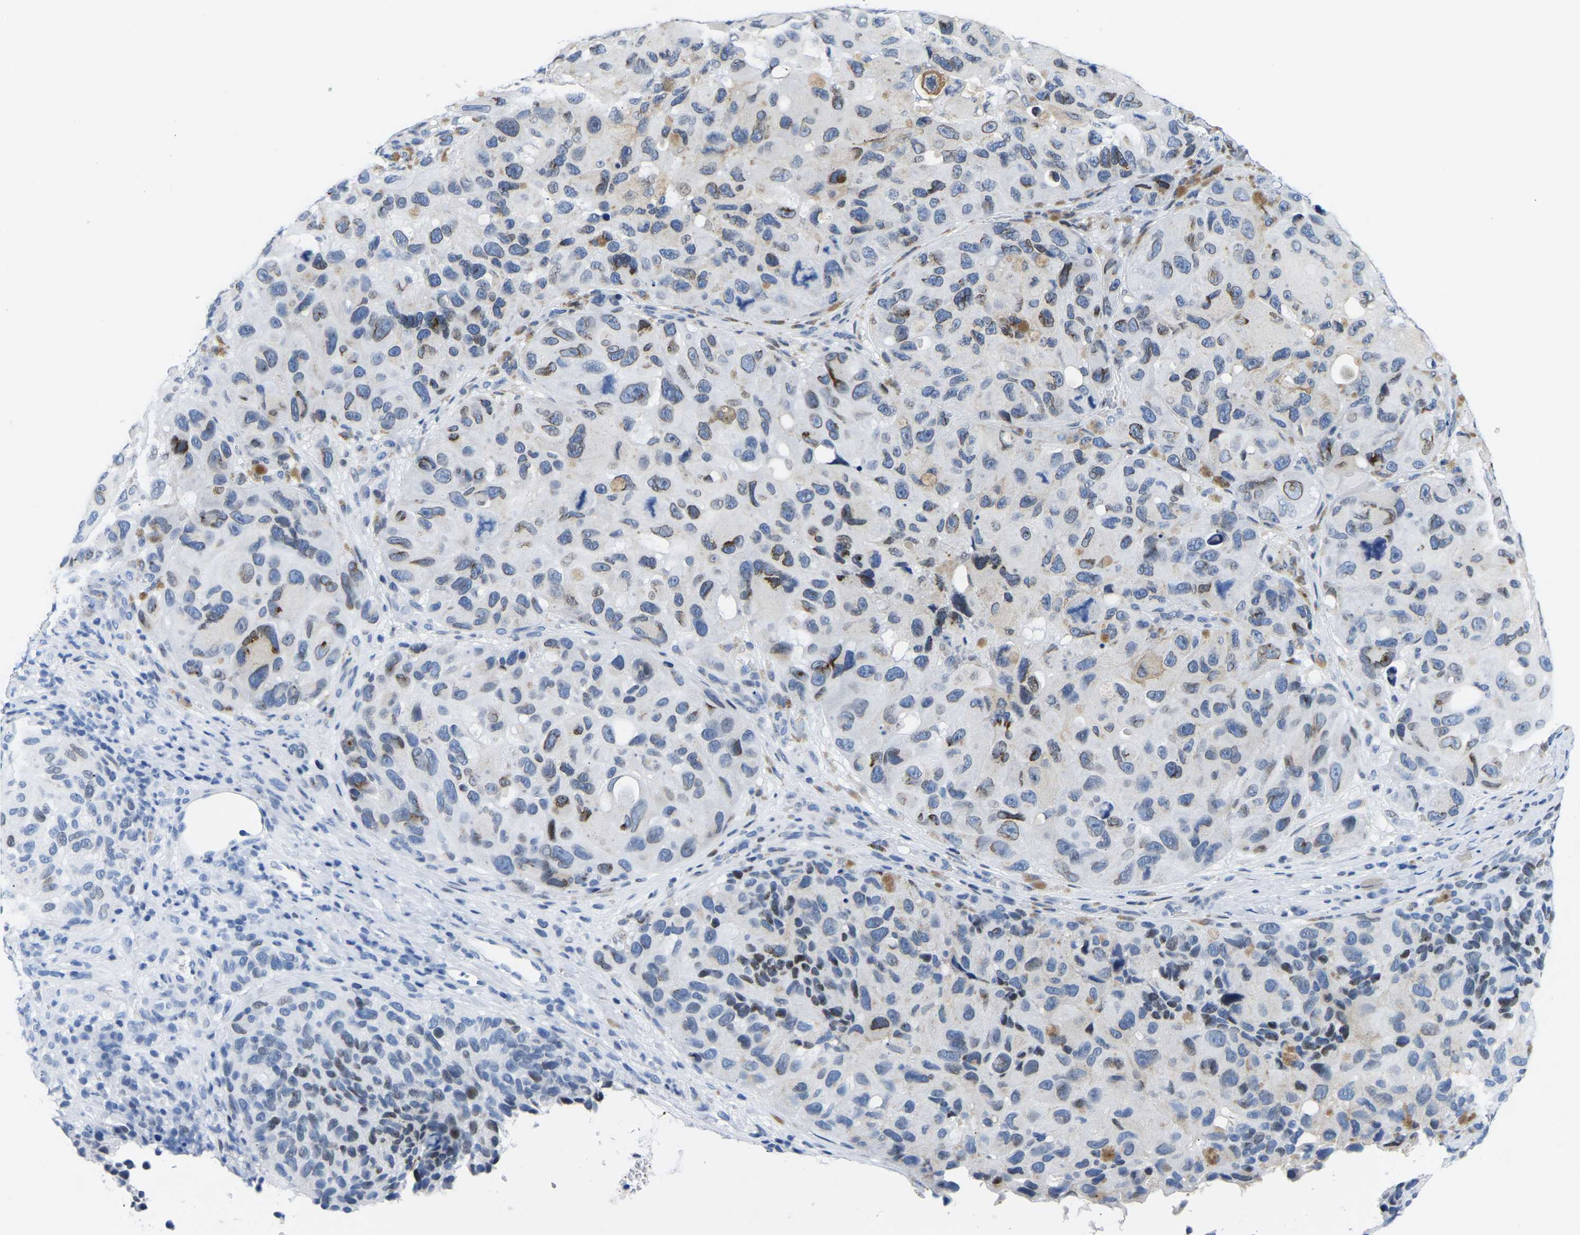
{"staining": {"intensity": "weak", "quantity": "25%-75%", "location": "nuclear"}, "tissue": "melanoma", "cell_type": "Tumor cells", "image_type": "cancer", "snomed": [{"axis": "morphology", "description": "Malignant melanoma, NOS"}, {"axis": "topography", "description": "Skin"}], "caption": "A photomicrograph of human melanoma stained for a protein reveals weak nuclear brown staining in tumor cells.", "gene": "UPK3A", "patient": {"sex": "female", "age": 73}}